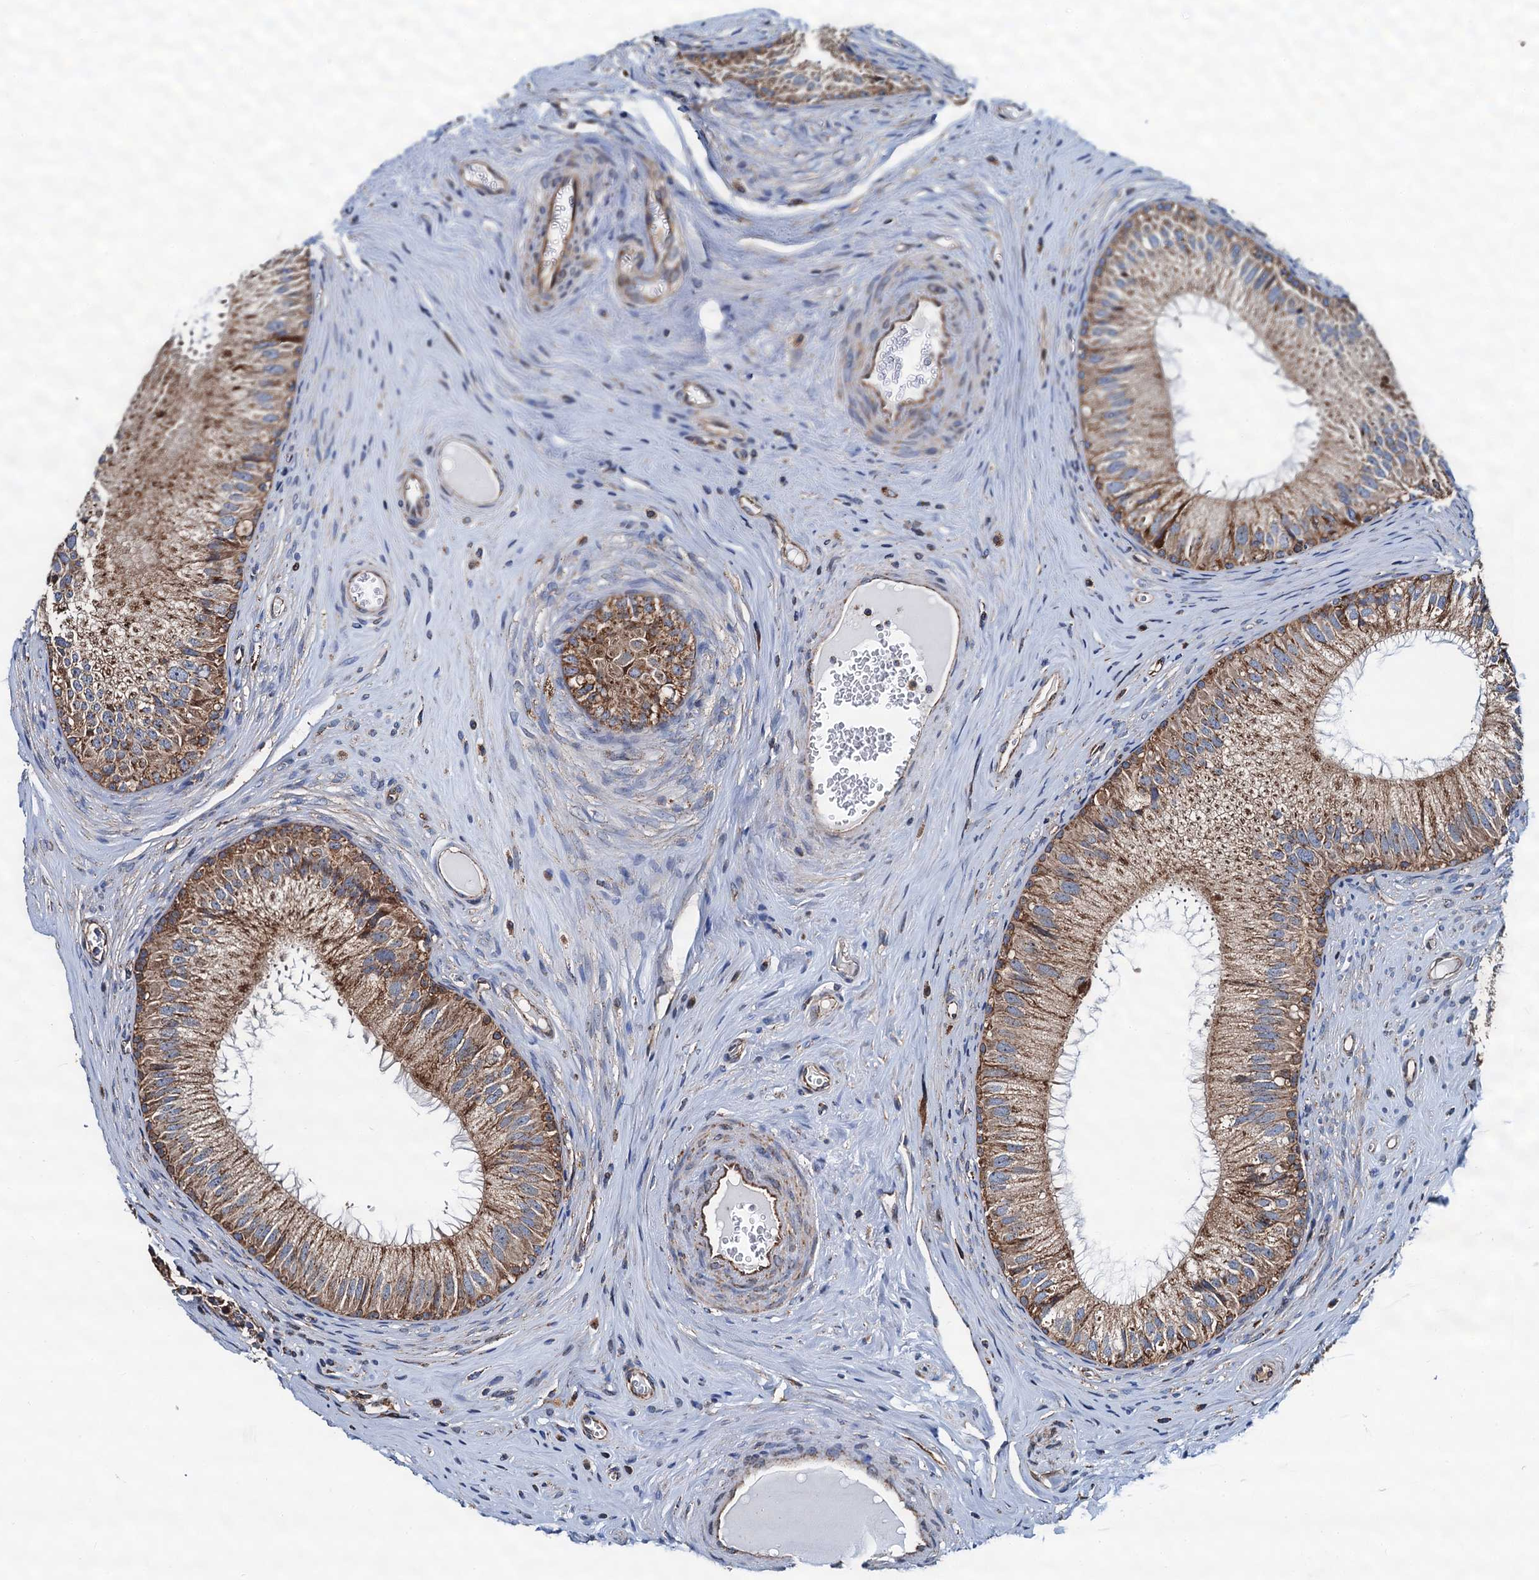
{"staining": {"intensity": "moderate", "quantity": ">75%", "location": "cytoplasmic/membranous"}, "tissue": "epididymis", "cell_type": "Glandular cells", "image_type": "normal", "snomed": [{"axis": "morphology", "description": "Normal tissue, NOS"}, {"axis": "topography", "description": "Epididymis"}], "caption": "IHC histopathology image of unremarkable epididymis: human epididymis stained using IHC demonstrates medium levels of moderate protein expression localized specifically in the cytoplasmic/membranous of glandular cells, appearing as a cytoplasmic/membranous brown color.", "gene": "AAGAB", "patient": {"sex": "male", "age": 46}}